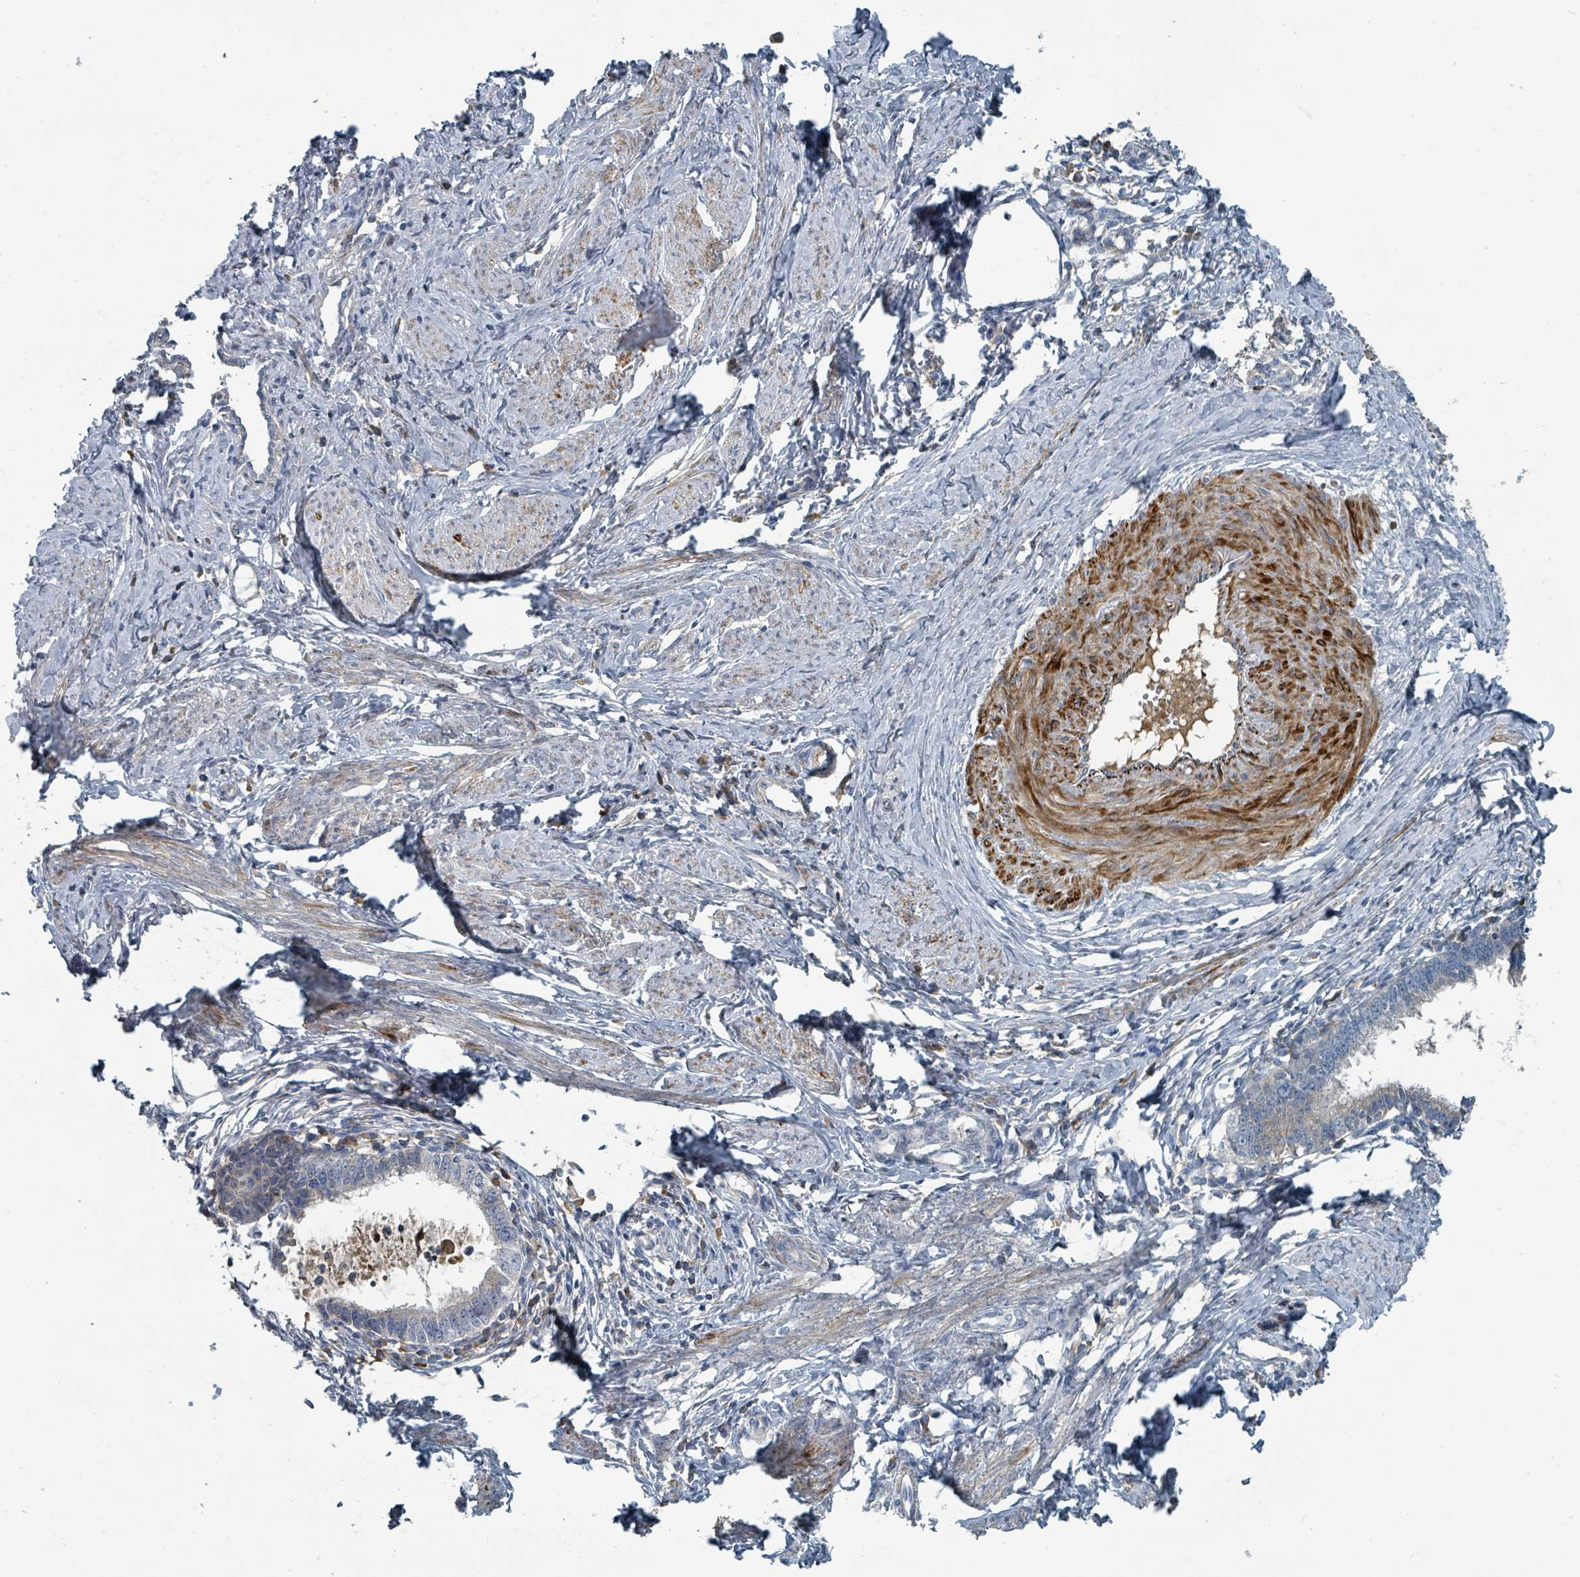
{"staining": {"intensity": "negative", "quantity": "none", "location": "none"}, "tissue": "cervical cancer", "cell_type": "Tumor cells", "image_type": "cancer", "snomed": [{"axis": "morphology", "description": "Adenocarcinoma, NOS"}, {"axis": "topography", "description": "Cervix"}], "caption": "An image of adenocarcinoma (cervical) stained for a protein demonstrates no brown staining in tumor cells.", "gene": "SLC44A5", "patient": {"sex": "female", "age": 36}}